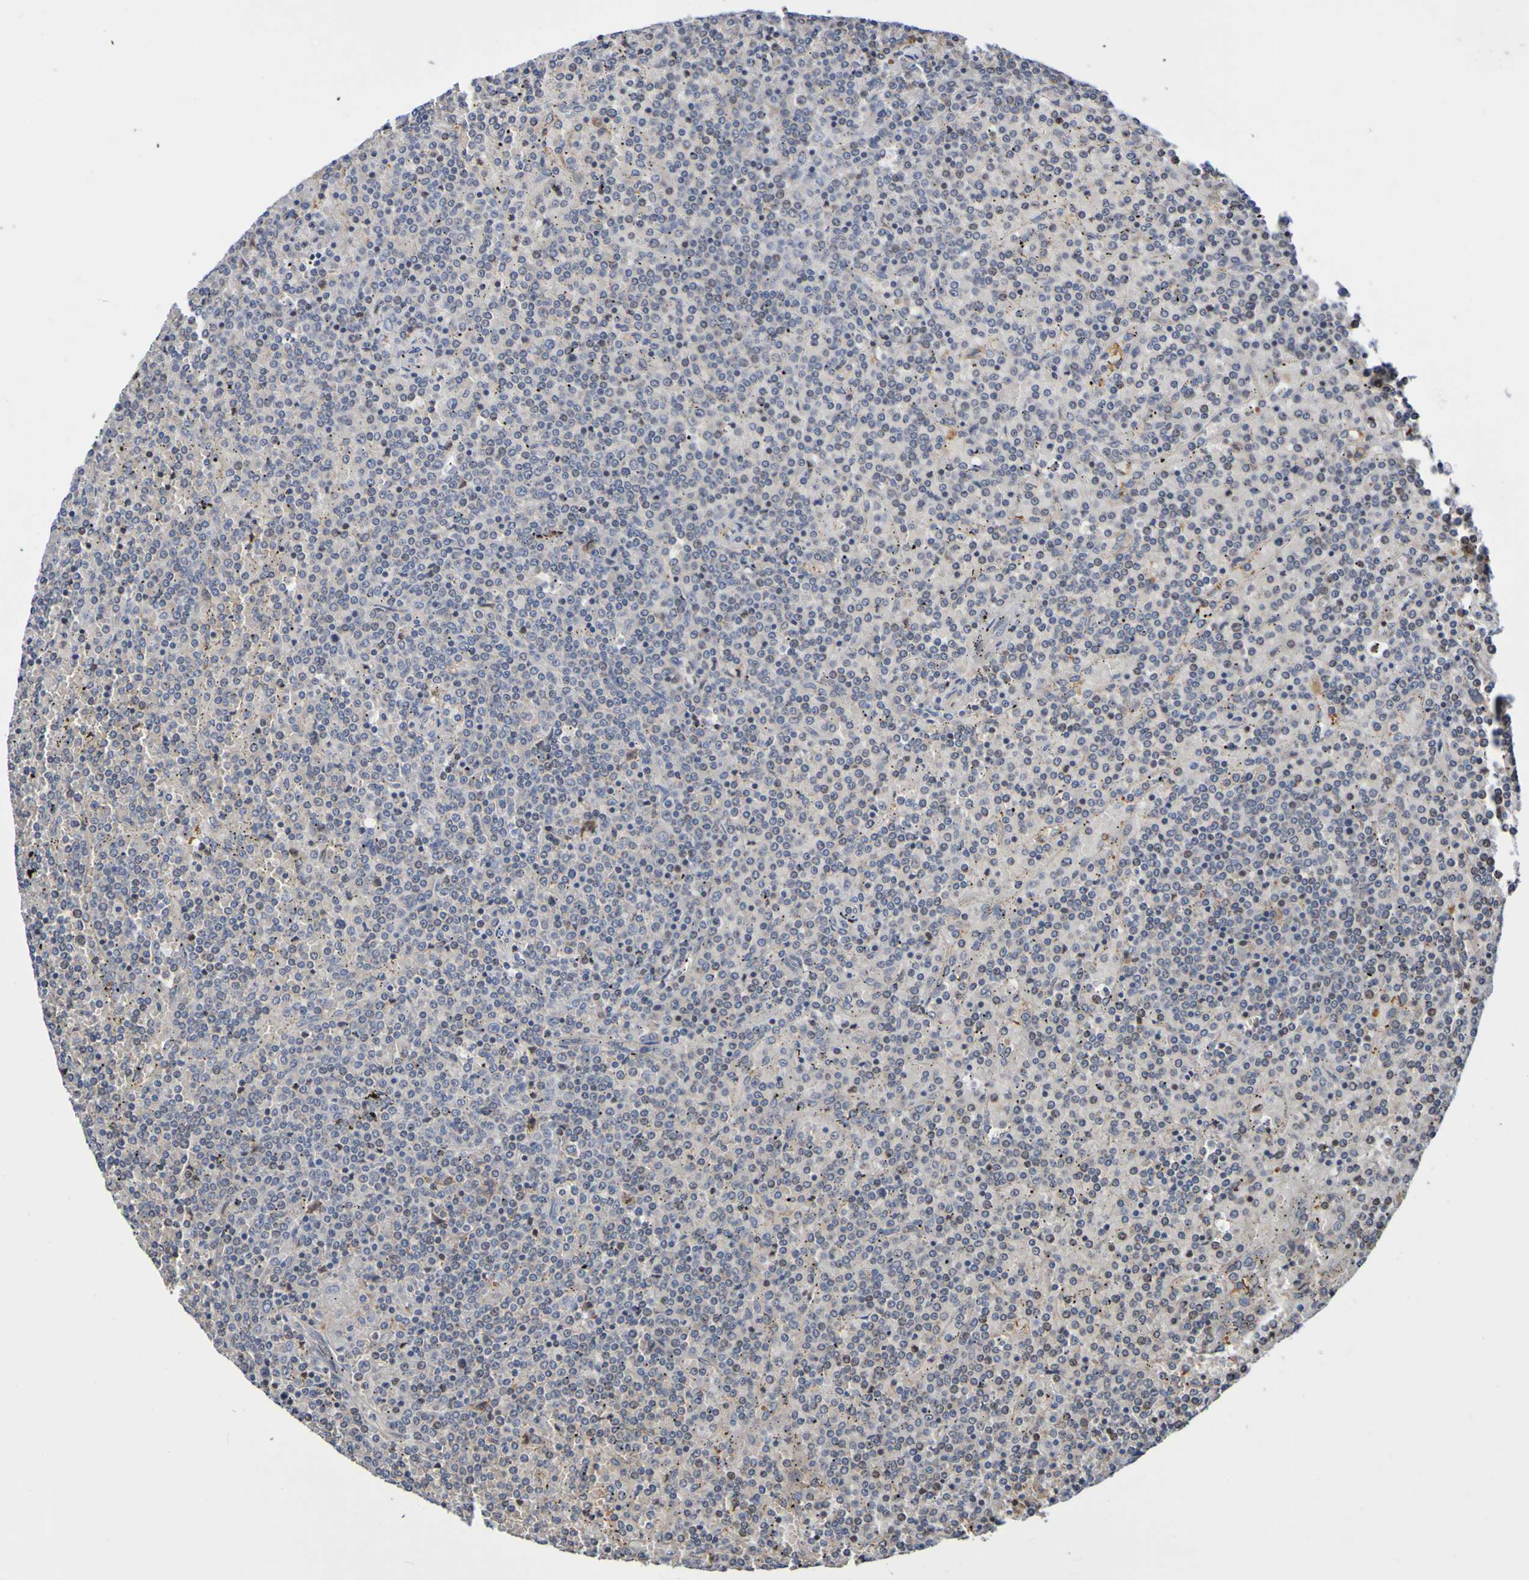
{"staining": {"intensity": "negative", "quantity": "none", "location": "none"}, "tissue": "lymphoma", "cell_type": "Tumor cells", "image_type": "cancer", "snomed": [{"axis": "morphology", "description": "Malignant lymphoma, non-Hodgkin's type, Low grade"}, {"axis": "topography", "description": "Spleen"}], "caption": "High power microscopy micrograph of an immunohistochemistry photomicrograph of low-grade malignant lymphoma, non-Hodgkin's type, revealing no significant expression in tumor cells.", "gene": "AXIN1", "patient": {"sex": "female", "age": 19}}